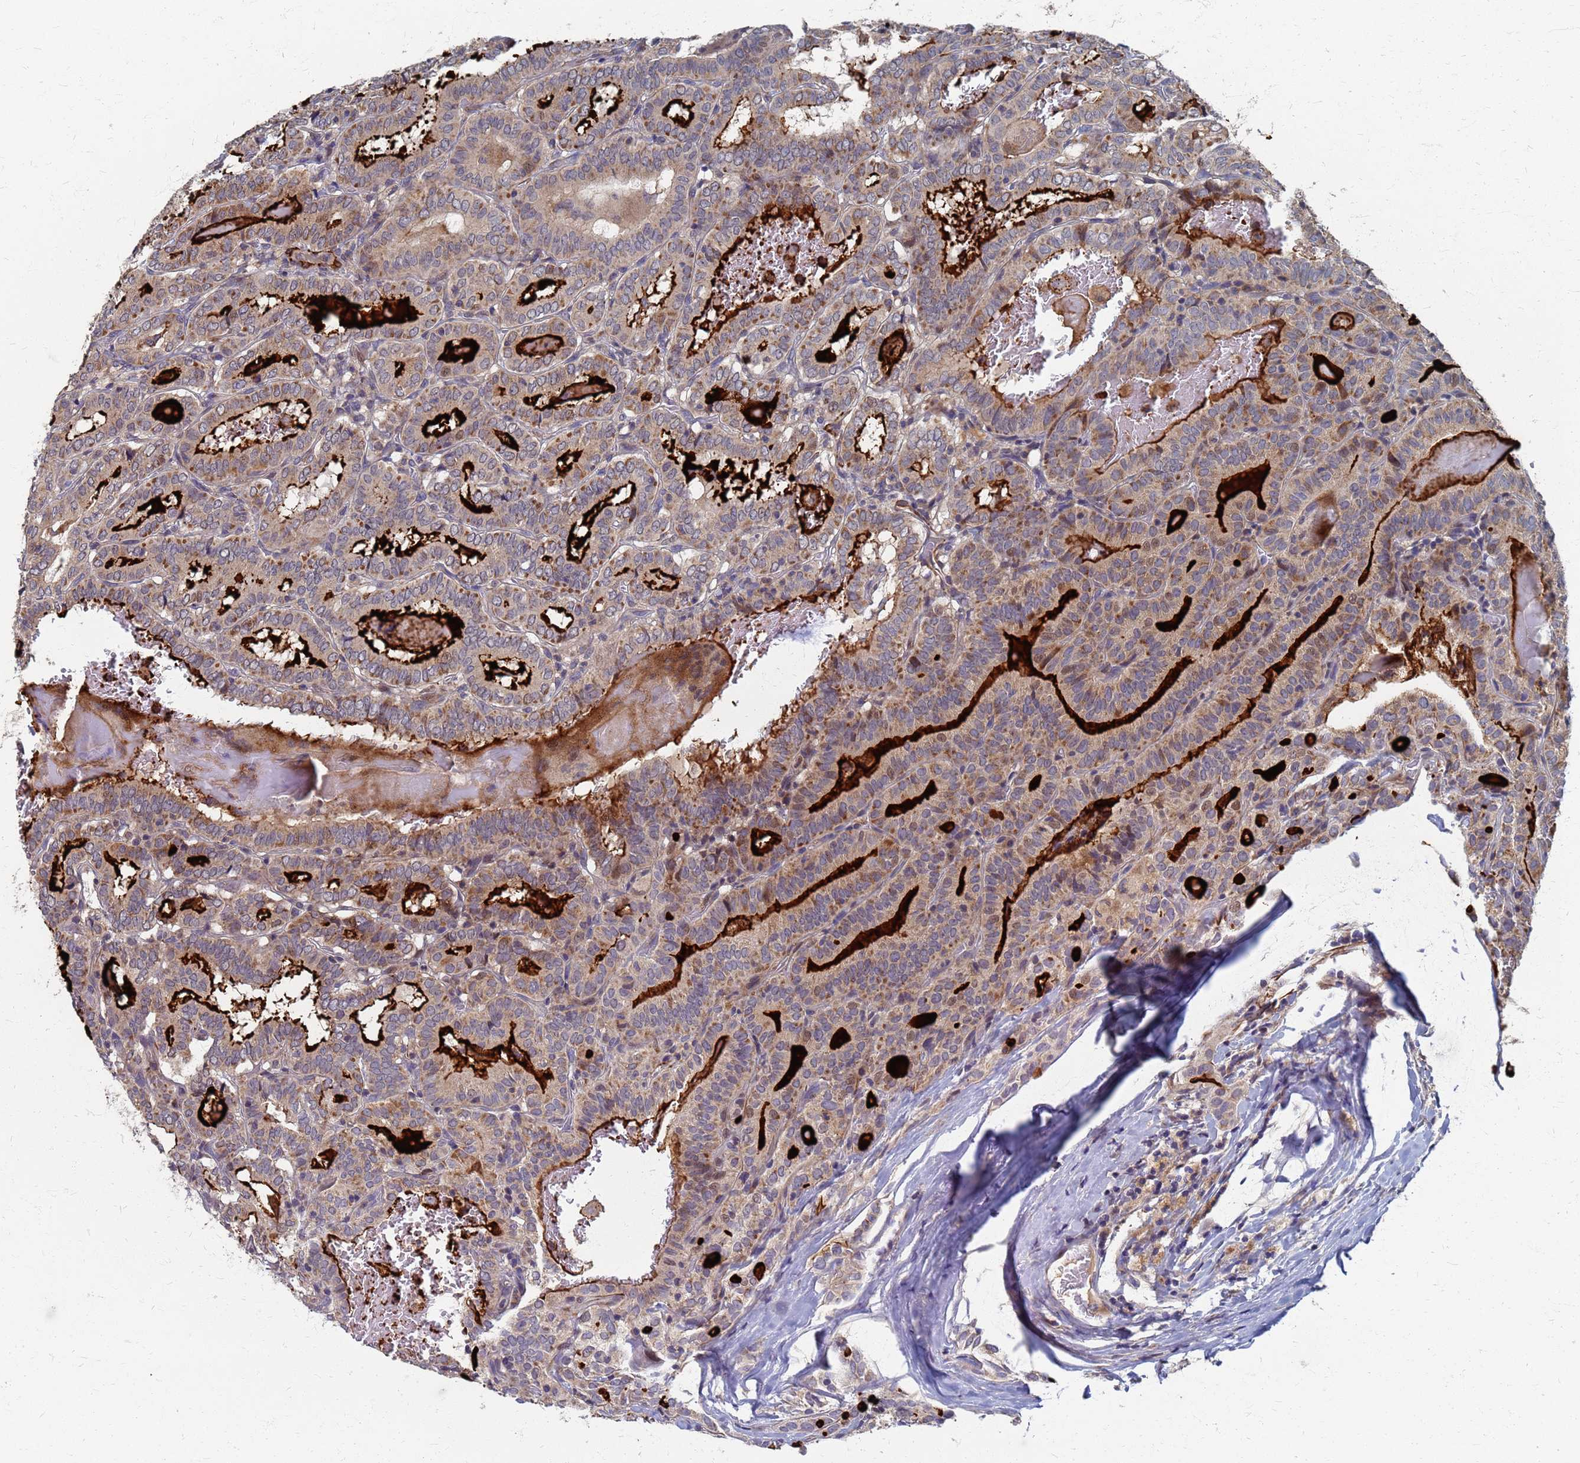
{"staining": {"intensity": "weak", "quantity": ">75%", "location": "cytoplasmic/membranous"}, "tissue": "thyroid cancer", "cell_type": "Tumor cells", "image_type": "cancer", "snomed": [{"axis": "morphology", "description": "Papillary adenocarcinoma, NOS"}, {"axis": "topography", "description": "Thyroid gland"}], "caption": "Thyroid cancer tissue demonstrates weak cytoplasmic/membranous positivity in about >75% of tumor cells, visualized by immunohistochemistry. The protein of interest is shown in brown color, while the nuclei are stained blue.", "gene": "ATPAF1", "patient": {"sex": "female", "age": 72}}